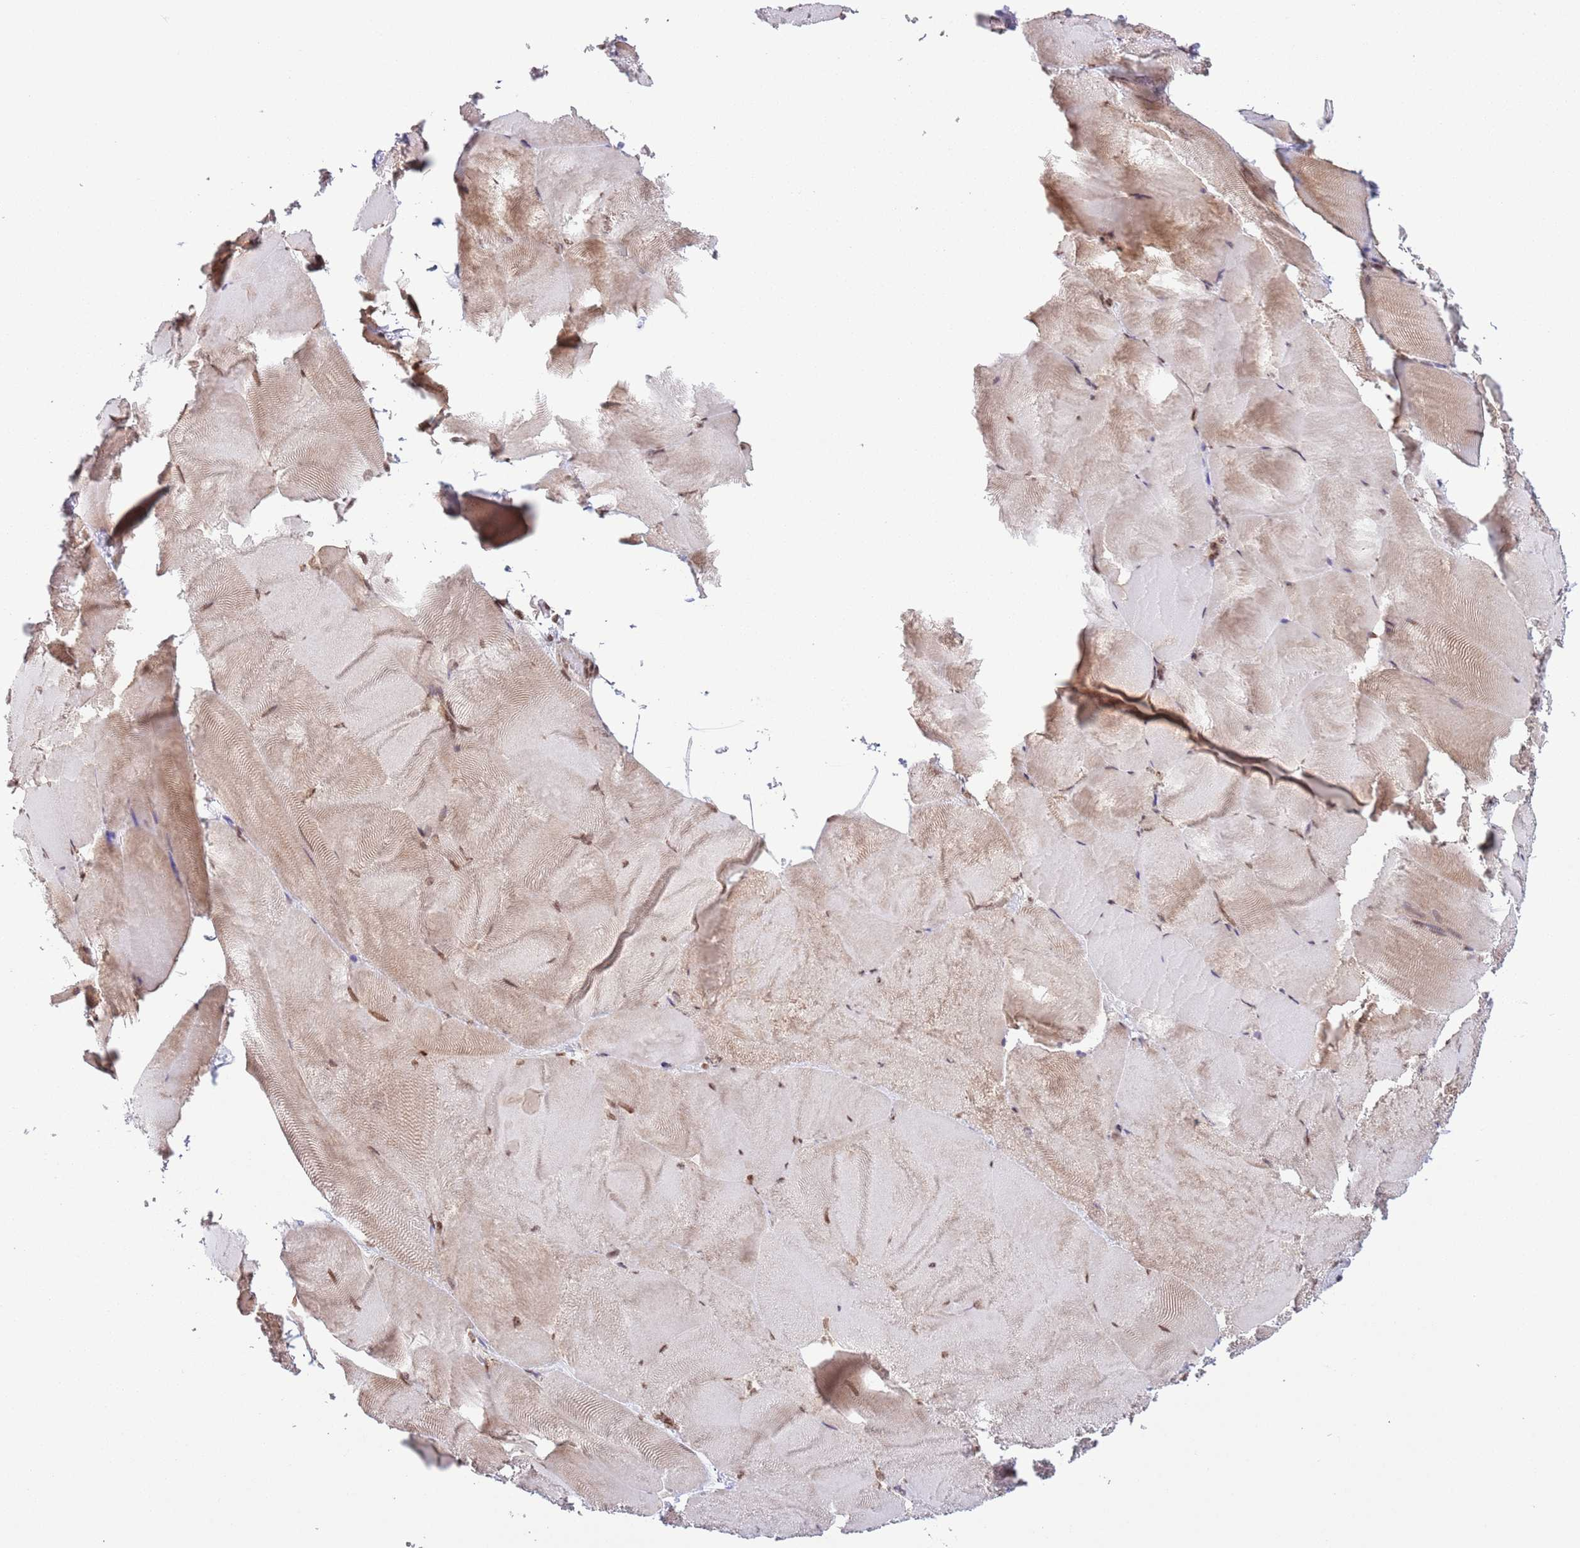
{"staining": {"intensity": "moderate", "quantity": "25%-75%", "location": "cytoplasmic/membranous,nuclear"}, "tissue": "skeletal muscle", "cell_type": "Myocytes", "image_type": "normal", "snomed": [{"axis": "morphology", "description": "Normal tissue, NOS"}, {"axis": "topography", "description": "Skeletal muscle"}], "caption": "This is a histology image of immunohistochemistry (IHC) staining of benign skeletal muscle, which shows moderate expression in the cytoplasmic/membranous,nuclear of myocytes.", "gene": "SIPA1L3", "patient": {"sex": "female", "age": 64}}